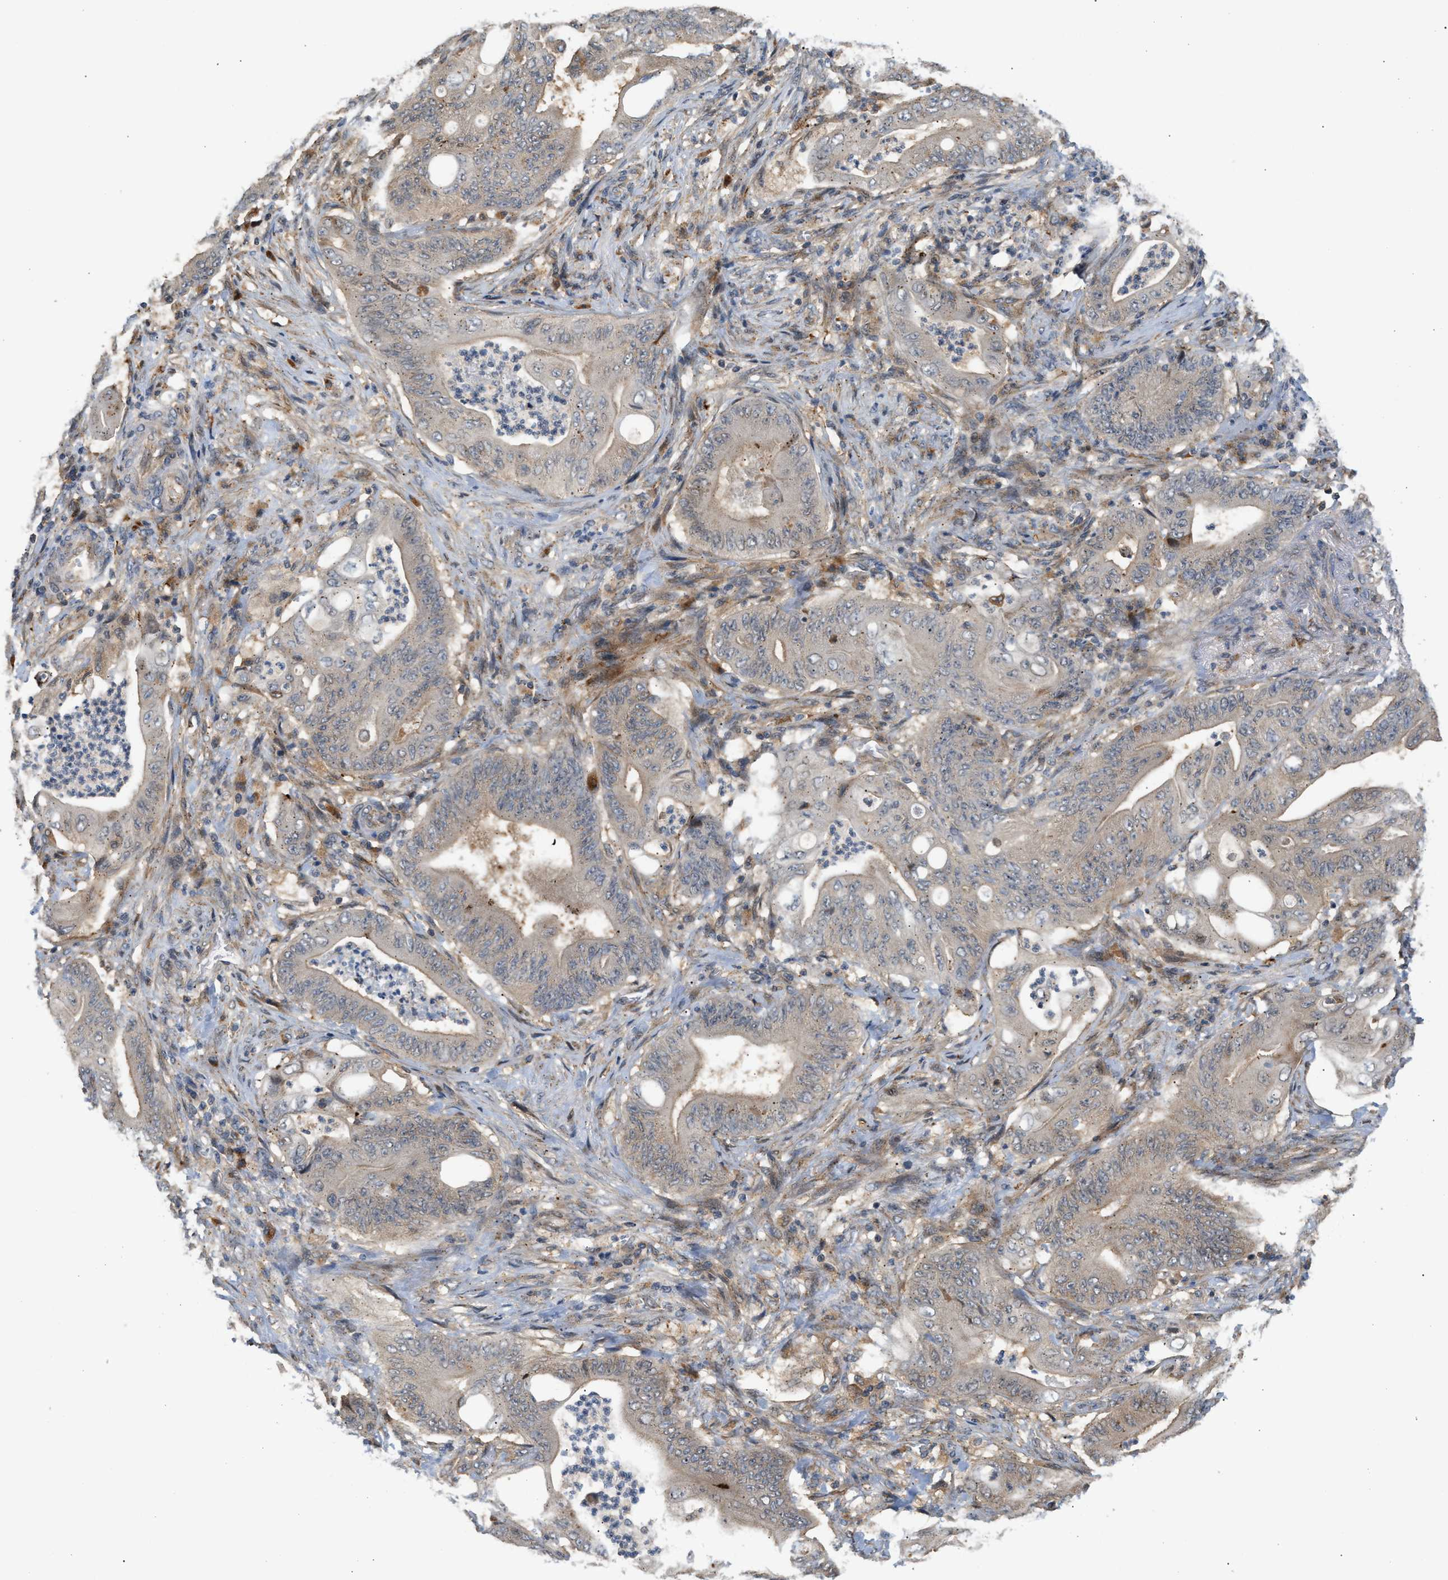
{"staining": {"intensity": "weak", "quantity": "25%-75%", "location": "cytoplasmic/membranous"}, "tissue": "stomach cancer", "cell_type": "Tumor cells", "image_type": "cancer", "snomed": [{"axis": "morphology", "description": "Adenocarcinoma, NOS"}, {"axis": "topography", "description": "Stomach"}], "caption": "Protein staining displays weak cytoplasmic/membranous positivity in approximately 25%-75% of tumor cells in stomach cancer (adenocarcinoma). (Stains: DAB in brown, nuclei in blue, Microscopy: brightfield microscopy at high magnification).", "gene": "MAP2K5", "patient": {"sex": "female", "age": 73}}